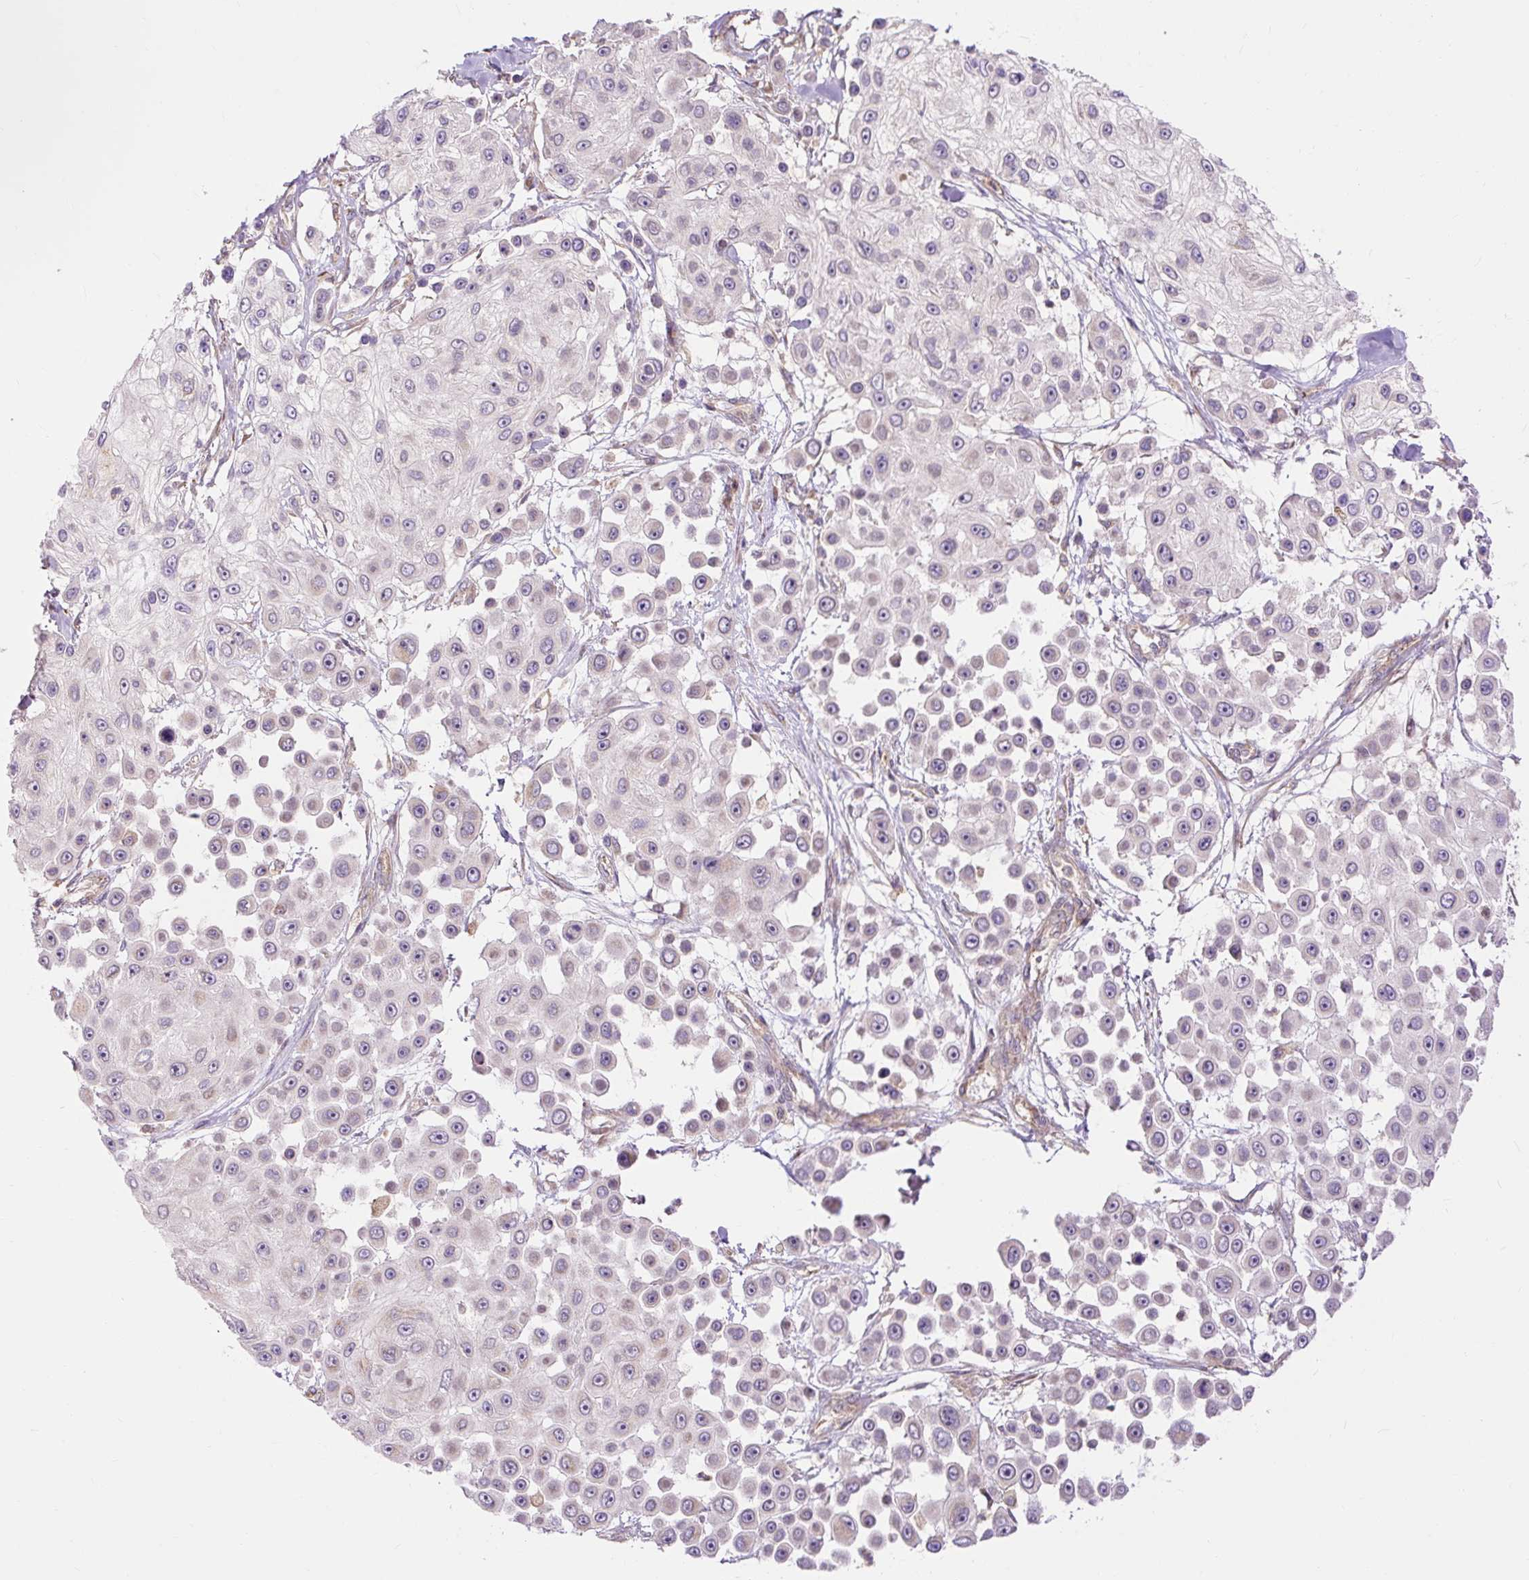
{"staining": {"intensity": "weak", "quantity": "<25%", "location": "cytoplasmic/membranous"}, "tissue": "skin cancer", "cell_type": "Tumor cells", "image_type": "cancer", "snomed": [{"axis": "morphology", "description": "Squamous cell carcinoma, NOS"}, {"axis": "topography", "description": "Skin"}], "caption": "IHC image of human skin cancer stained for a protein (brown), which displays no expression in tumor cells.", "gene": "TRIAP1", "patient": {"sex": "male", "age": 67}}